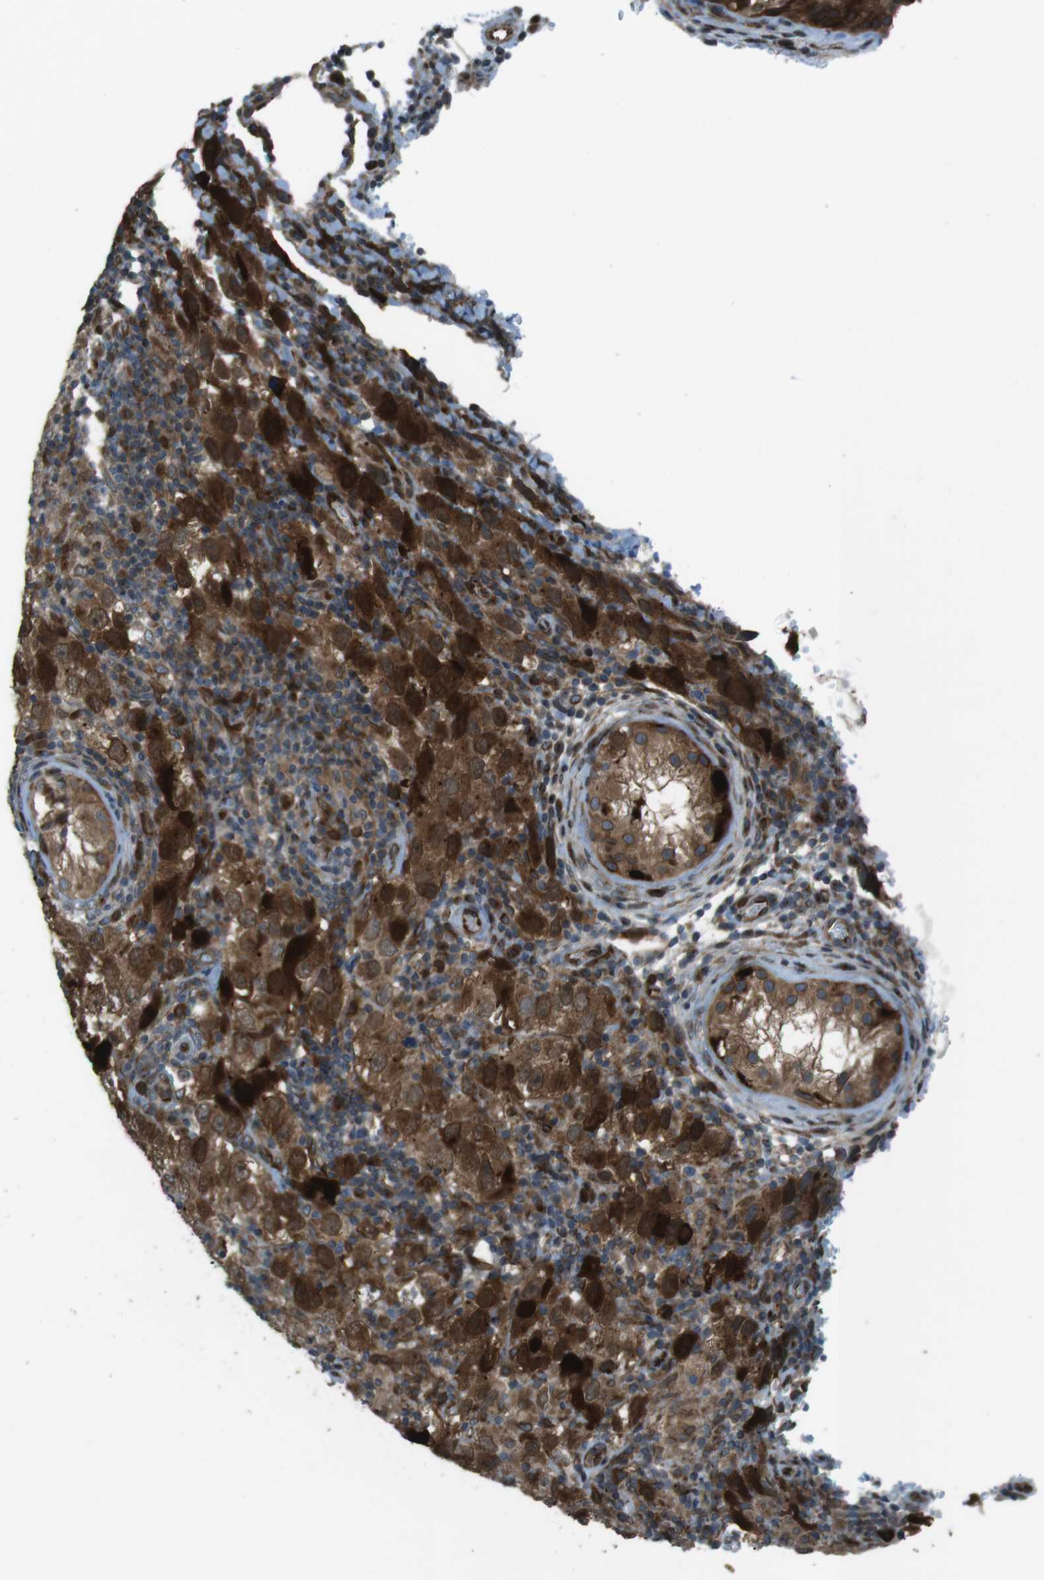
{"staining": {"intensity": "strong", "quantity": ">75%", "location": "cytoplasmic/membranous,nuclear"}, "tissue": "testis cancer", "cell_type": "Tumor cells", "image_type": "cancer", "snomed": [{"axis": "morphology", "description": "Carcinoma, Embryonal, NOS"}, {"axis": "topography", "description": "Testis"}], "caption": "Immunohistochemical staining of human embryonal carcinoma (testis) shows high levels of strong cytoplasmic/membranous and nuclear positivity in approximately >75% of tumor cells.", "gene": "ZNF330", "patient": {"sex": "male", "age": 21}}